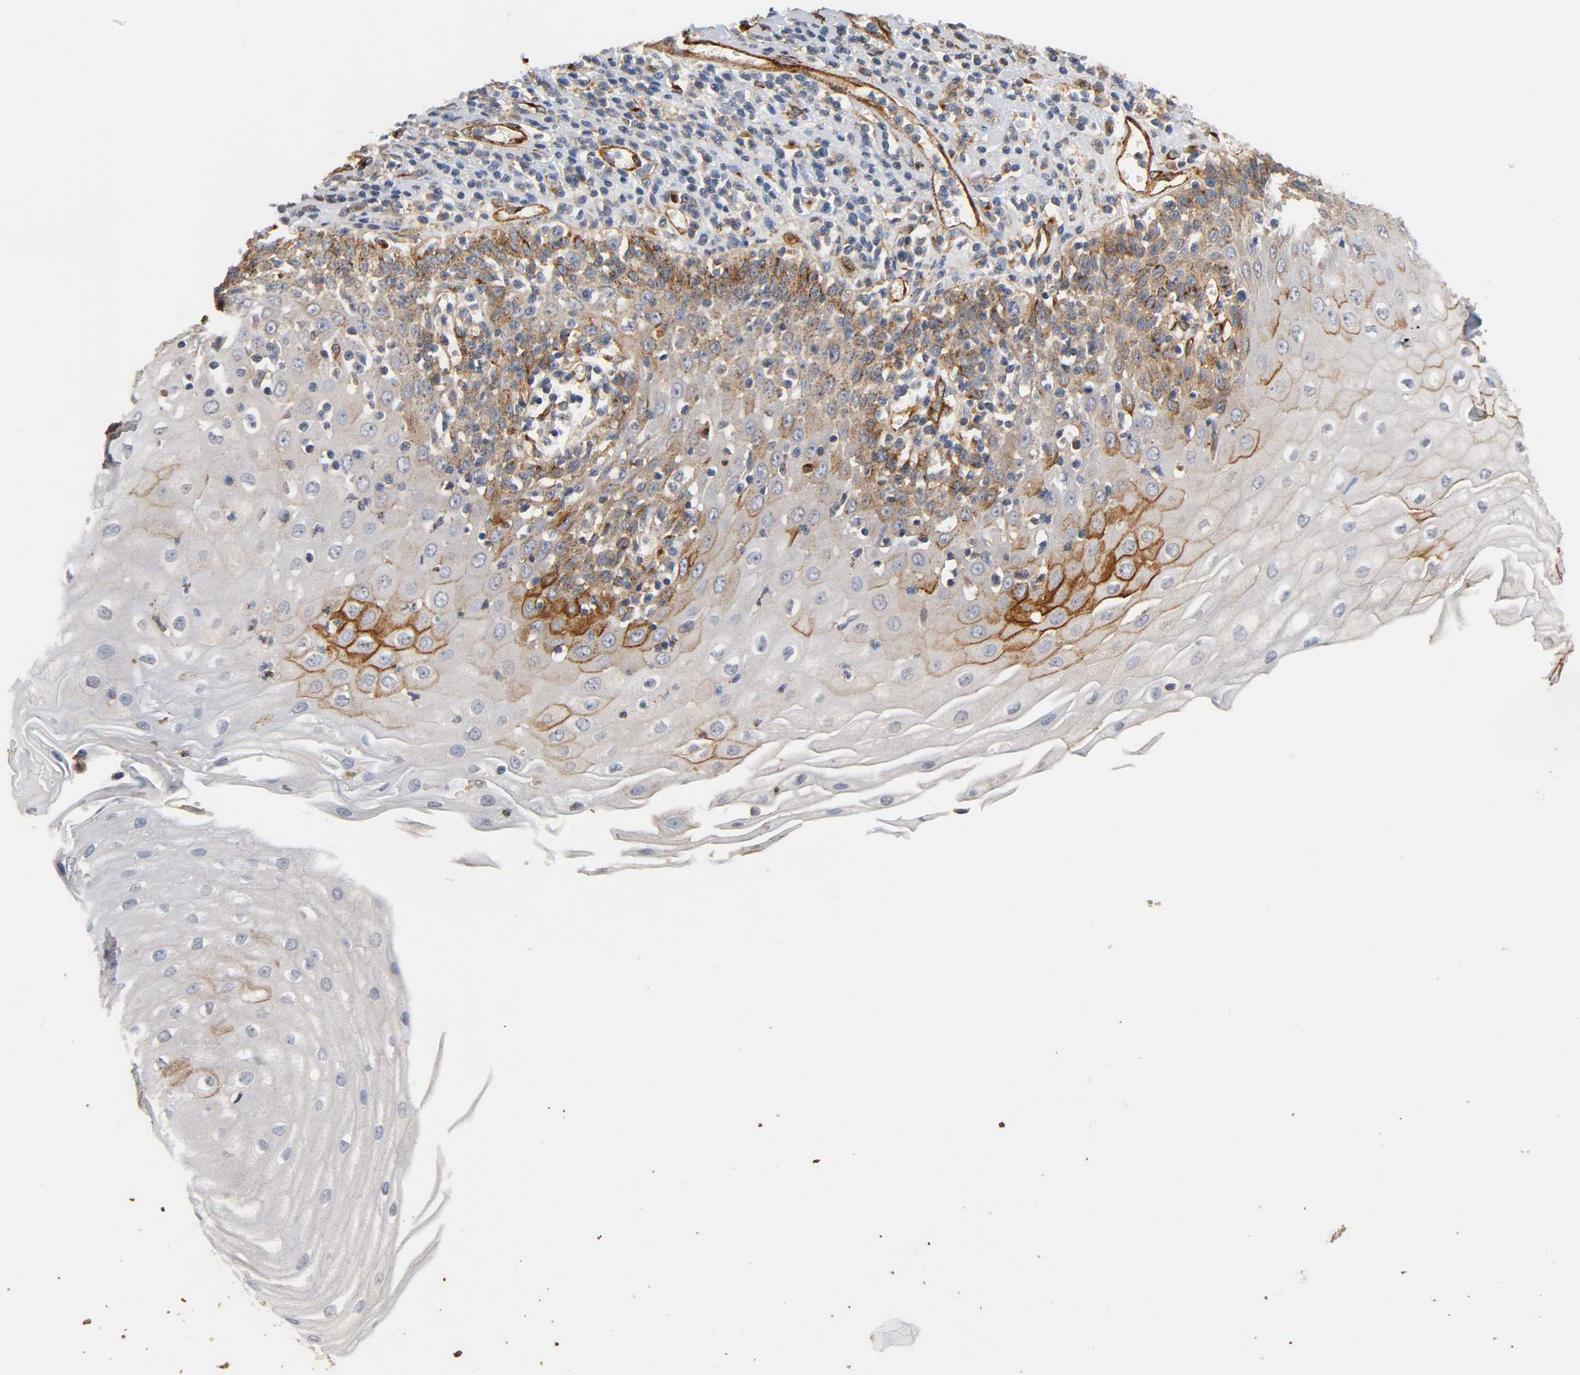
{"staining": {"intensity": "strong", "quantity": "<25%", "location": "cytoplasmic/membranous"}, "tissue": "esophagus", "cell_type": "Squamous epithelial cells", "image_type": "normal", "snomed": [{"axis": "morphology", "description": "Normal tissue, NOS"}, {"axis": "morphology", "description": "Squamous cell carcinoma, NOS"}, {"axis": "topography", "description": "Esophagus"}], "caption": "Protein expression analysis of normal esophagus reveals strong cytoplasmic/membranous expression in about <25% of squamous epithelial cells.", "gene": "IFITM2", "patient": {"sex": "male", "age": 65}}